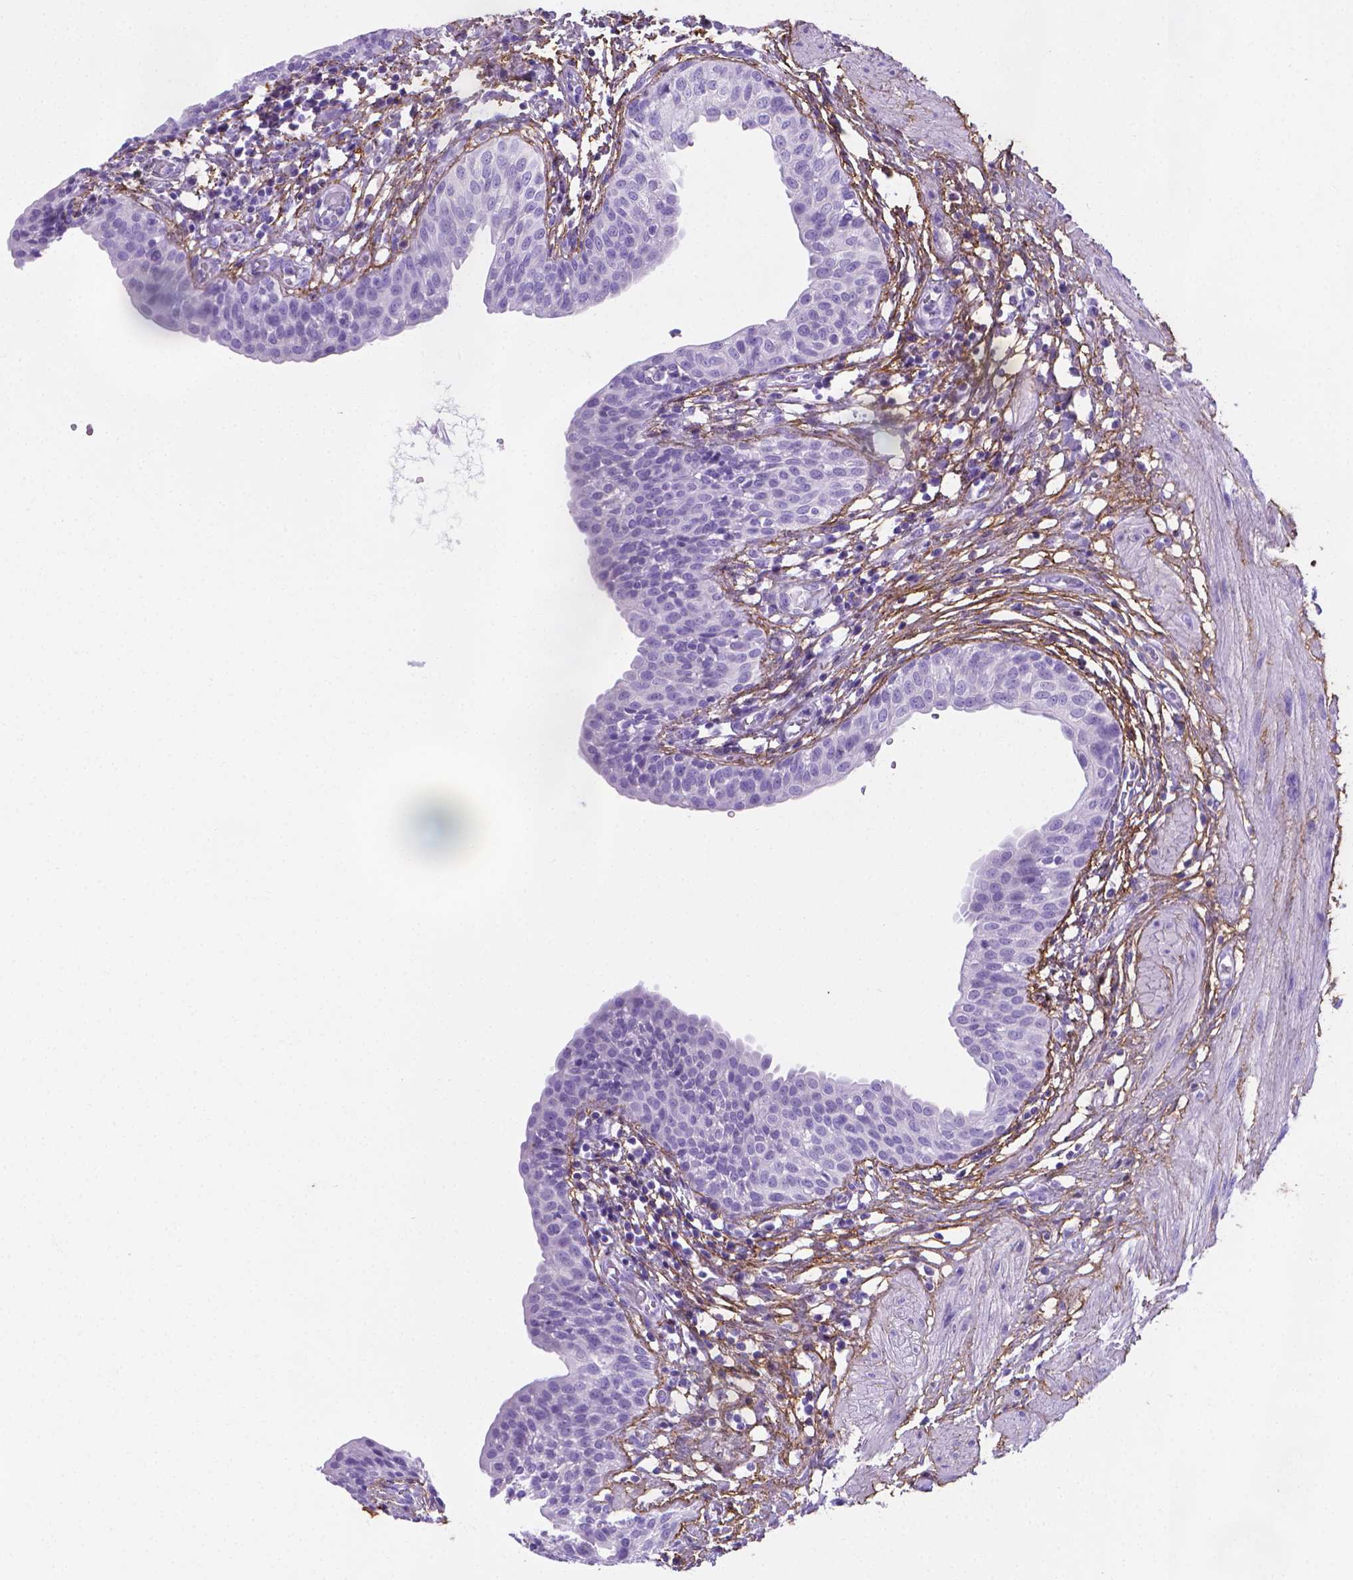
{"staining": {"intensity": "negative", "quantity": "none", "location": "none"}, "tissue": "urinary bladder", "cell_type": "Urothelial cells", "image_type": "normal", "snomed": [{"axis": "morphology", "description": "Normal tissue, NOS"}, {"axis": "topography", "description": "Urinary bladder"}], "caption": "DAB immunohistochemical staining of unremarkable human urinary bladder exhibits no significant expression in urothelial cells.", "gene": "MFAP2", "patient": {"sex": "male", "age": 55}}